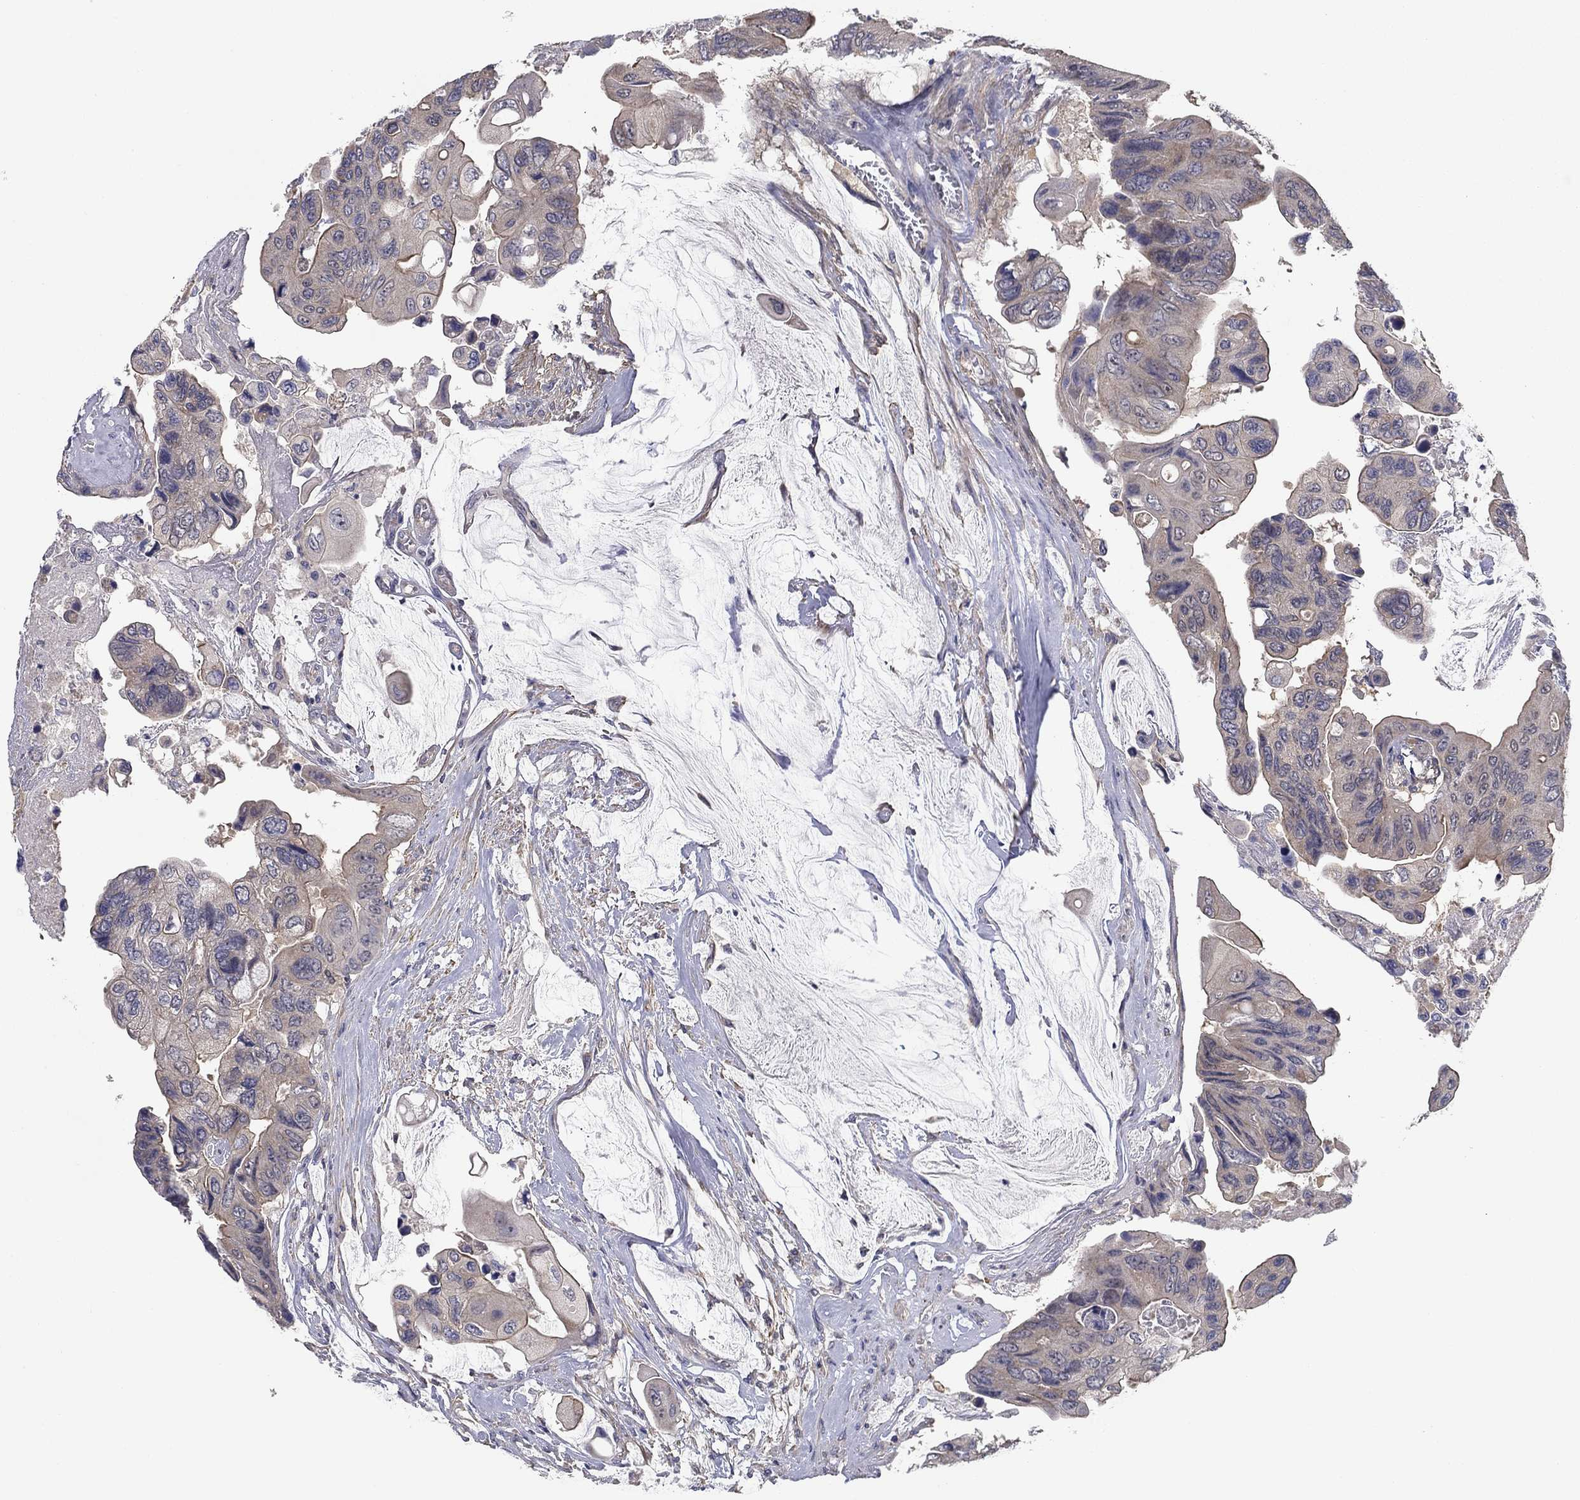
{"staining": {"intensity": "weak", "quantity": "<25%", "location": "cytoplasmic/membranous"}, "tissue": "colorectal cancer", "cell_type": "Tumor cells", "image_type": "cancer", "snomed": [{"axis": "morphology", "description": "Adenocarcinoma, NOS"}, {"axis": "topography", "description": "Rectum"}], "caption": "Human colorectal cancer stained for a protein using immunohistochemistry (IHC) displays no positivity in tumor cells.", "gene": "GRK7", "patient": {"sex": "male", "age": 63}}